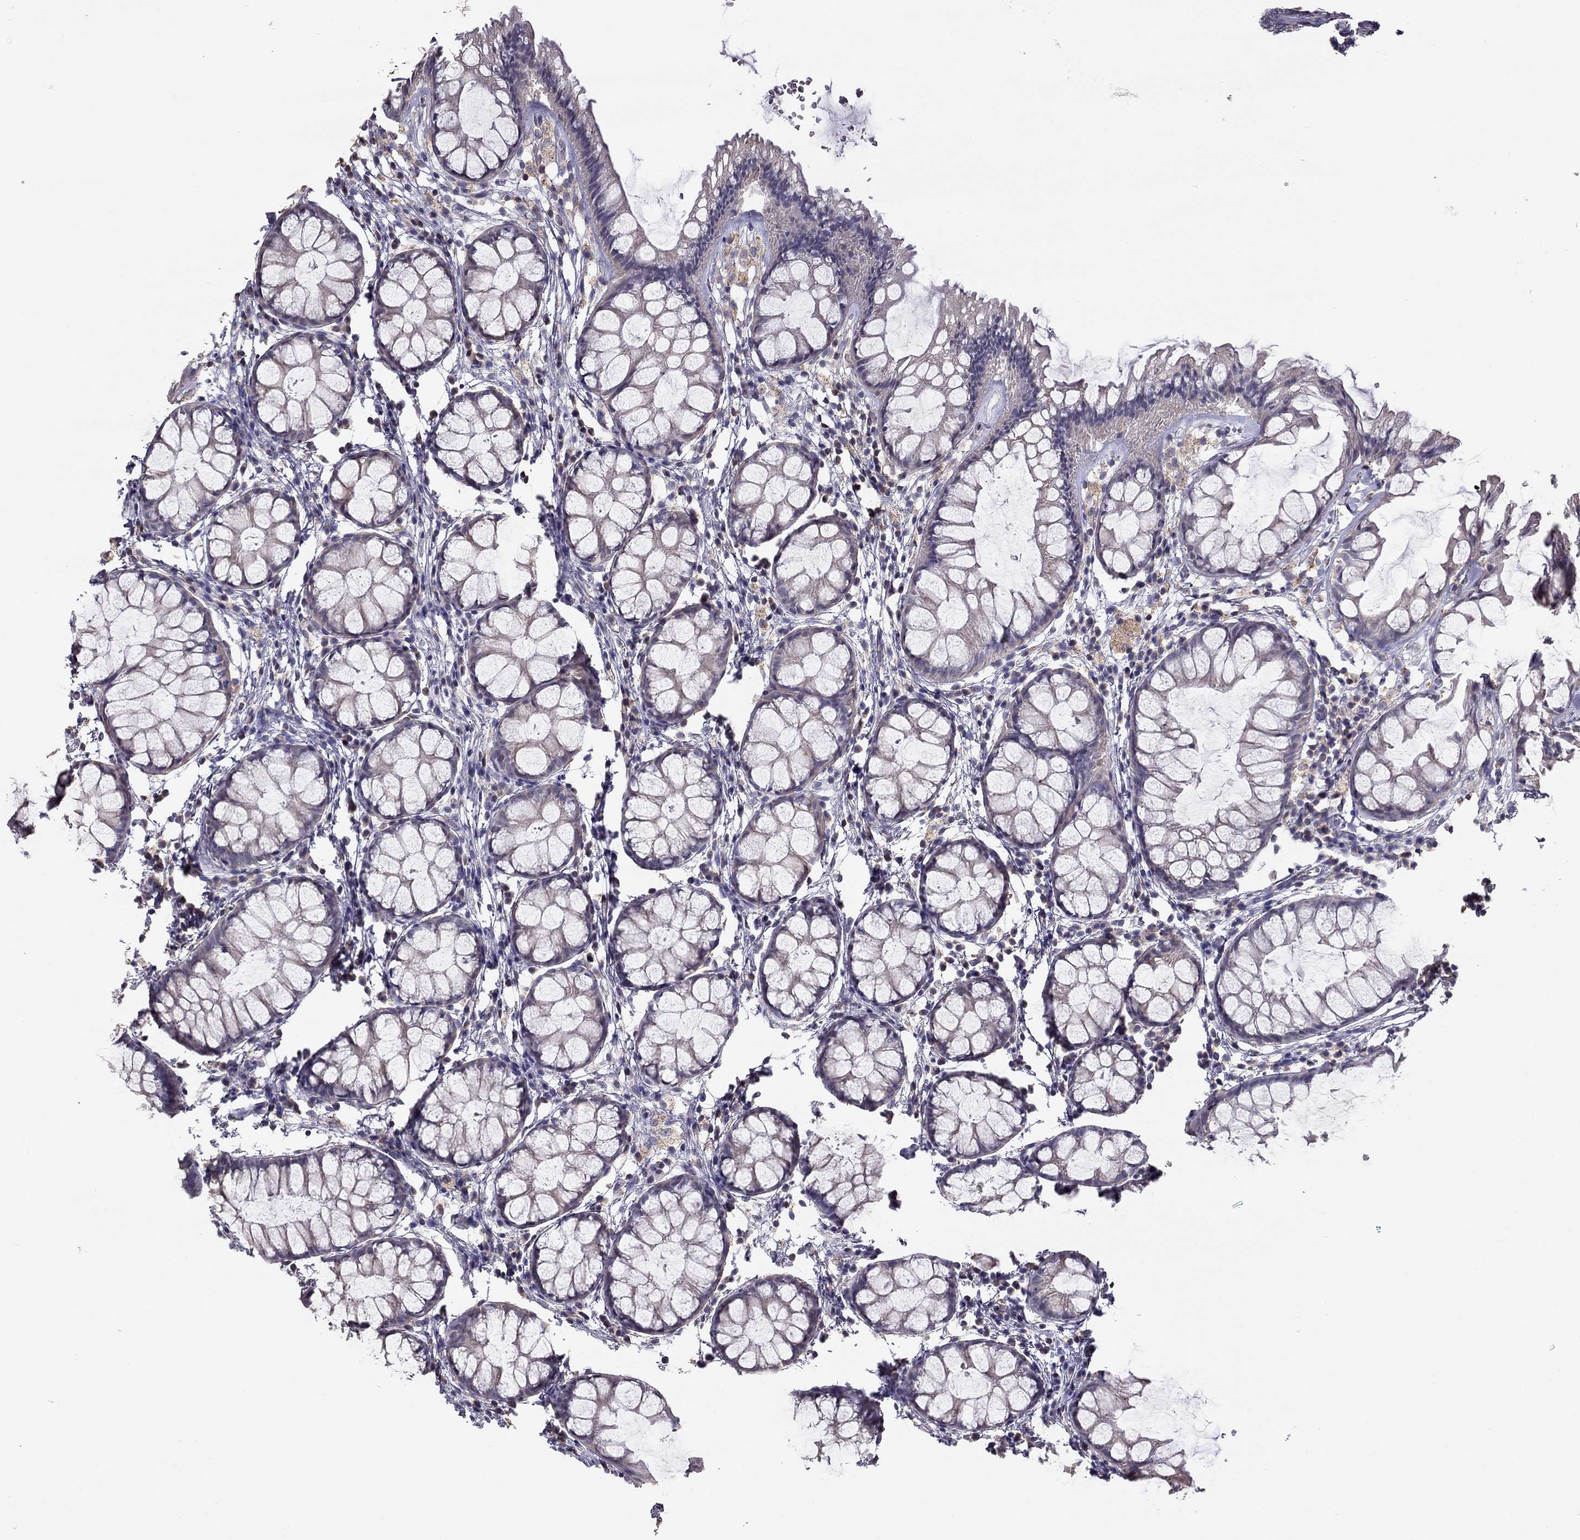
{"staining": {"intensity": "negative", "quantity": "none", "location": "none"}, "tissue": "rectum", "cell_type": "Glandular cells", "image_type": "normal", "snomed": [{"axis": "morphology", "description": "Normal tissue, NOS"}, {"axis": "topography", "description": "Rectum"}], "caption": "DAB (3,3'-diaminobenzidine) immunohistochemical staining of unremarkable human rectum demonstrates no significant positivity in glandular cells. (DAB (3,3'-diaminobenzidine) immunohistochemistry visualized using brightfield microscopy, high magnification).", "gene": "LRIT3", "patient": {"sex": "female", "age": 62}}